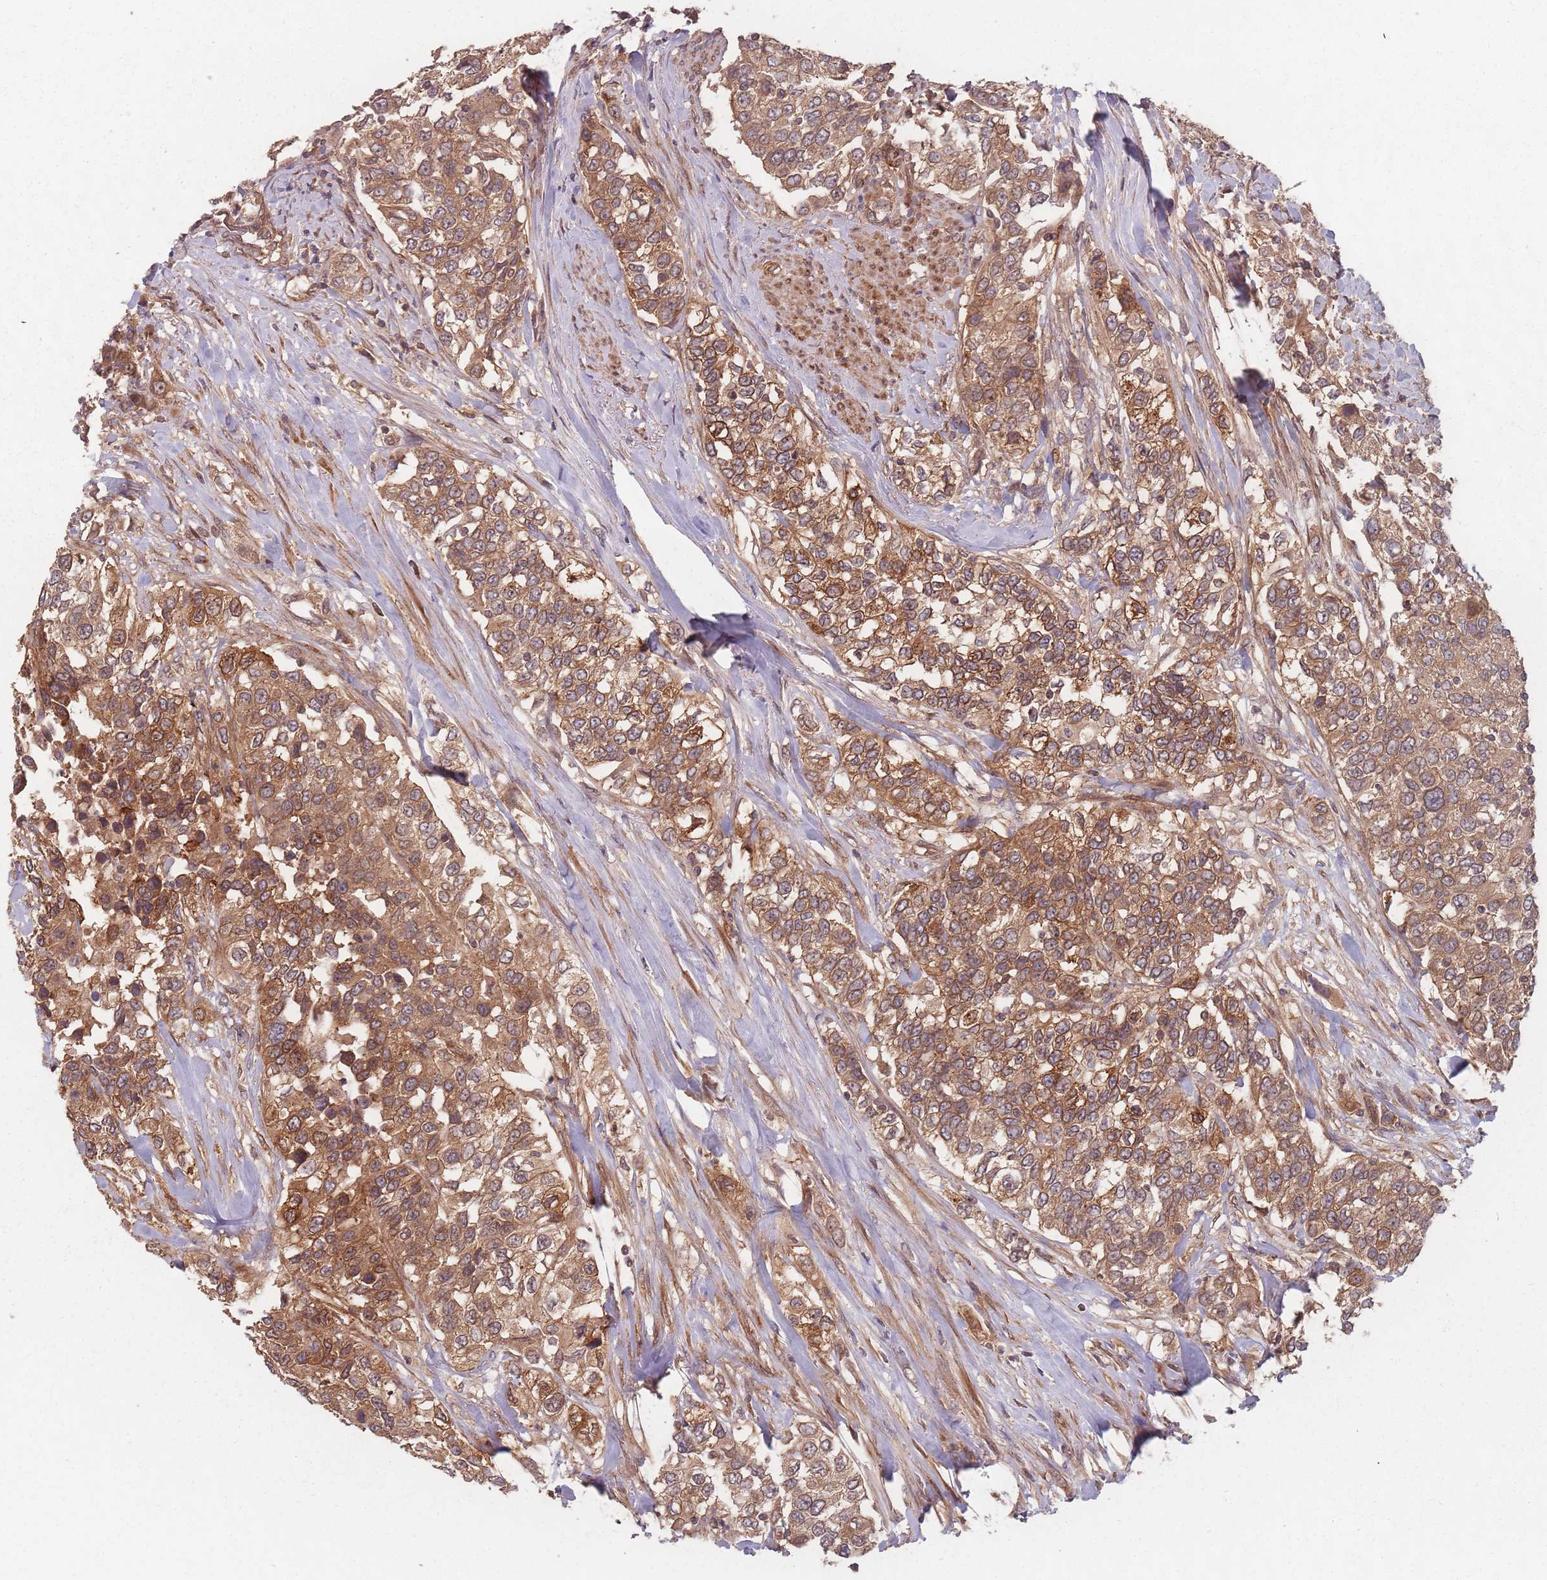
{"staining": {"intensity": "moderate", "quantity": ">75%", "location": "cytoplasmic/membranous"}, "tissue": "urothelial cancer", "cell_type": "Tumor cells", "image_type": "cancer", "snomed": [{"axis": "morphology", "description": "Urothelial carcinoma, High grade"}, {"axis": "topography", "description": "Urinary bladder"}], "caption": "Human urothelial carcinoma (high-grade) stained with a protein marker demonstrates moderate staining in tumor cells.", "gene": "C3orf14", "patient": {"sex": "female", "age": 80}}